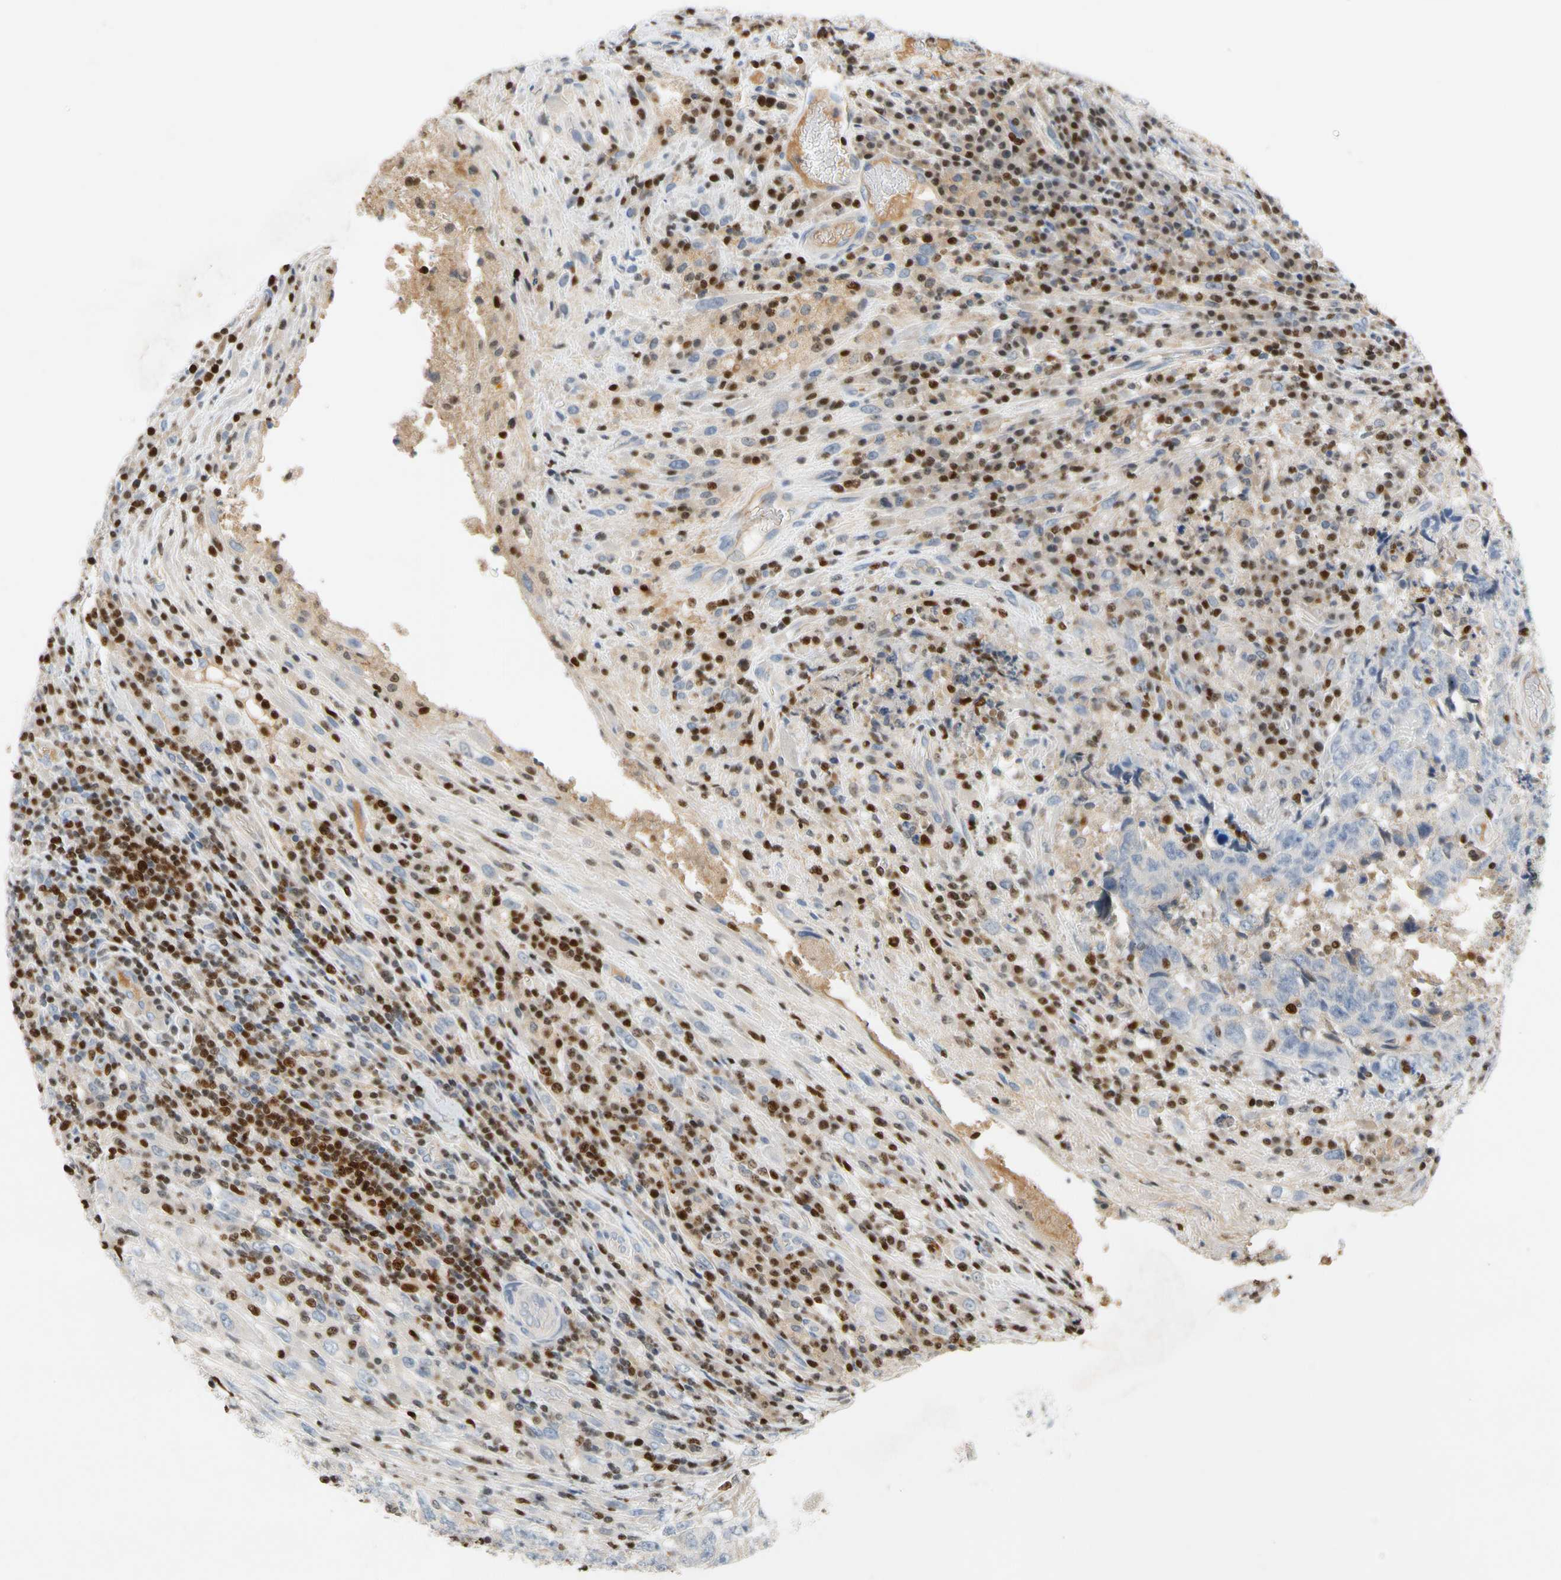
{"staining": {"intensity": "negative", "quantity": "none", "location": "none"}, "tissue": "testis cancer", "cell_type": "Tumor cells", "image_type": "cancer", "snomed": [{"axis": "morphology", "description": "Necrosis, NOS"}, {"axis": "morphology", "description": "Carcinoma, Embryonal, NOS"}, {"axis": "topography", "description": "Testis"}], "caption": "Protein analysis of testis embryonal carcinoma exhibits no significant expression in tumor cells.", "gene": "SP140", "patient": {"sex": "male", "age": 19}}